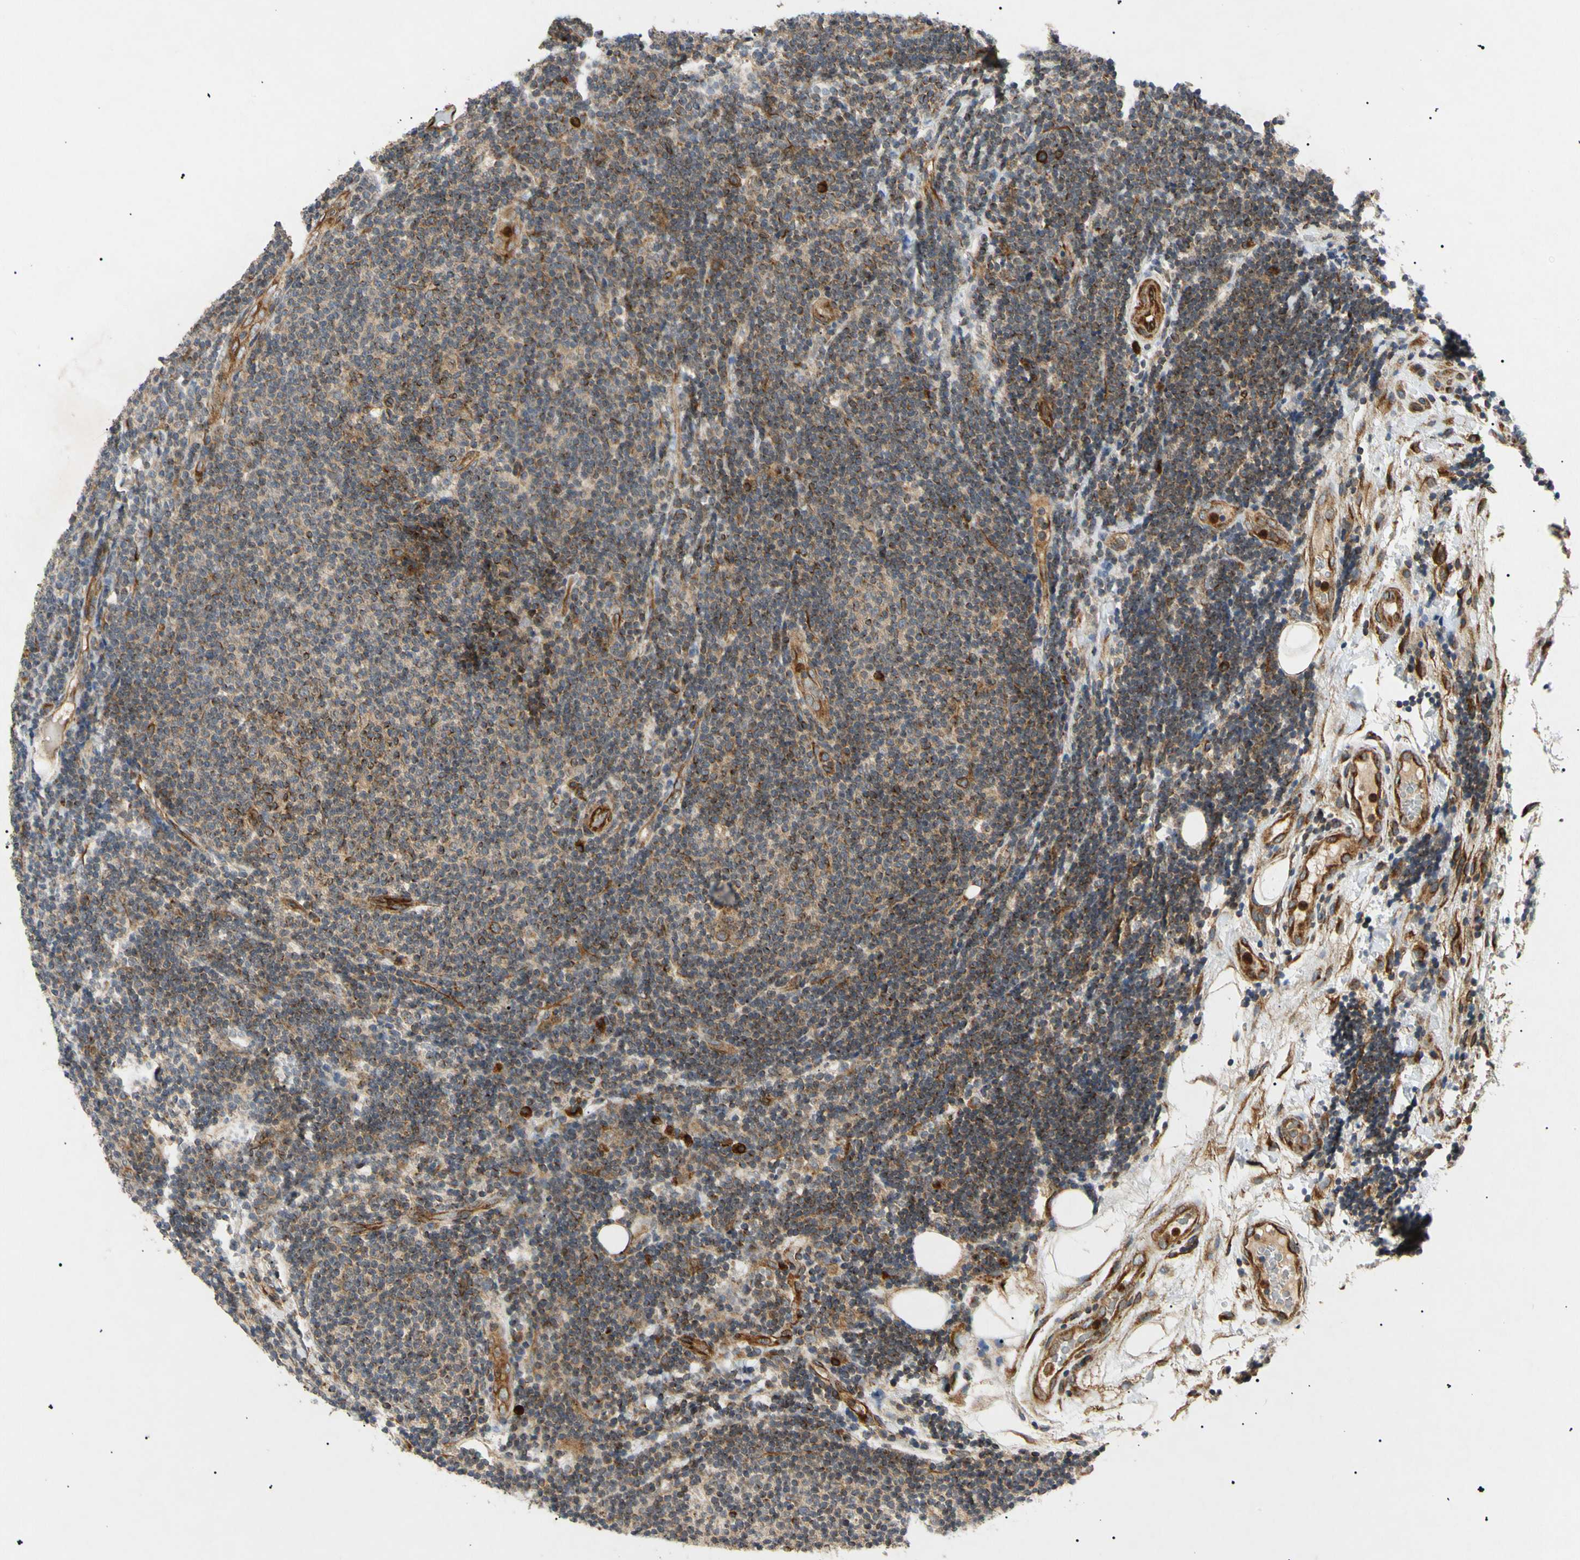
{"staining": {"intensity": "moderate", "quantity": "<25%", "location": "cytoplasmic/membranous"}, "tissue": "lymphoma", "cell_type": "Tumor cells", "image_type": "cancer", "snomed": [{"axis": "morphology", "description": "Malignant lymphoma, non-Hodgkin's type, Low grade"}, {"axis": "topography", "description": "Lymph node"}], "caption": "Protein analysis of lymphoma tissue exhibits moderate cytoplasmic/membranous expression in about <25% of tumor cells.", "gene": "TUBB4A", "patient": {"sex": "male", "age": 83}}